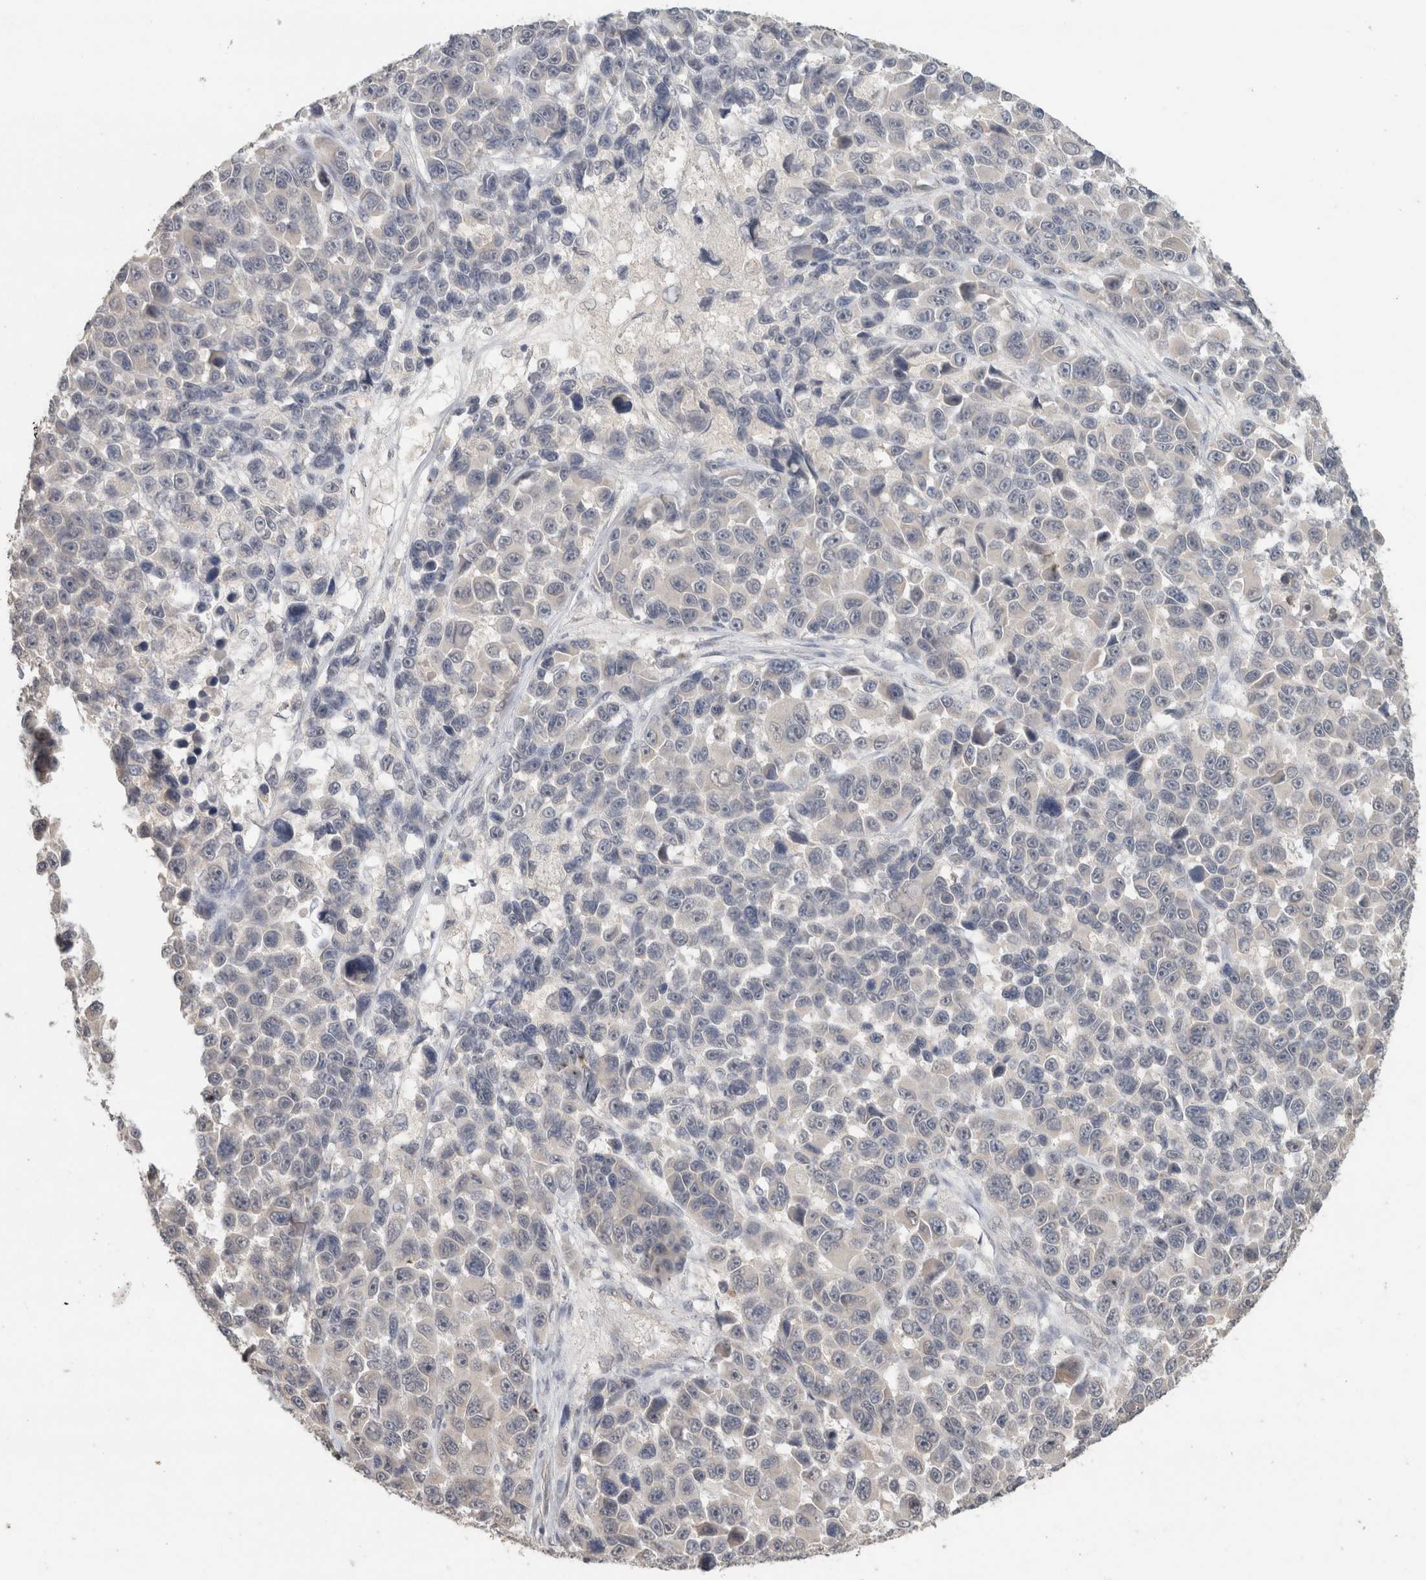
{"staining": {"intensity": "negative", "quantity": "none", "location": "none"}, "tissue": "melanoma", "cell_type": "Tumor cells", "image_type": "cancer", "snomed": [{"axis": "morphology", "description": "Malignant melanoma, NOS"}, {"axis": "topography", "description": "Skin"}], "caption": "A high-resolution histopathology image shows immunohistochemistry (IHC) staining of melanoma, which reveals no significant positivity in tumor cells.", "gene": "TRAT1", "patient": {"sex": "male", "age": 53}}